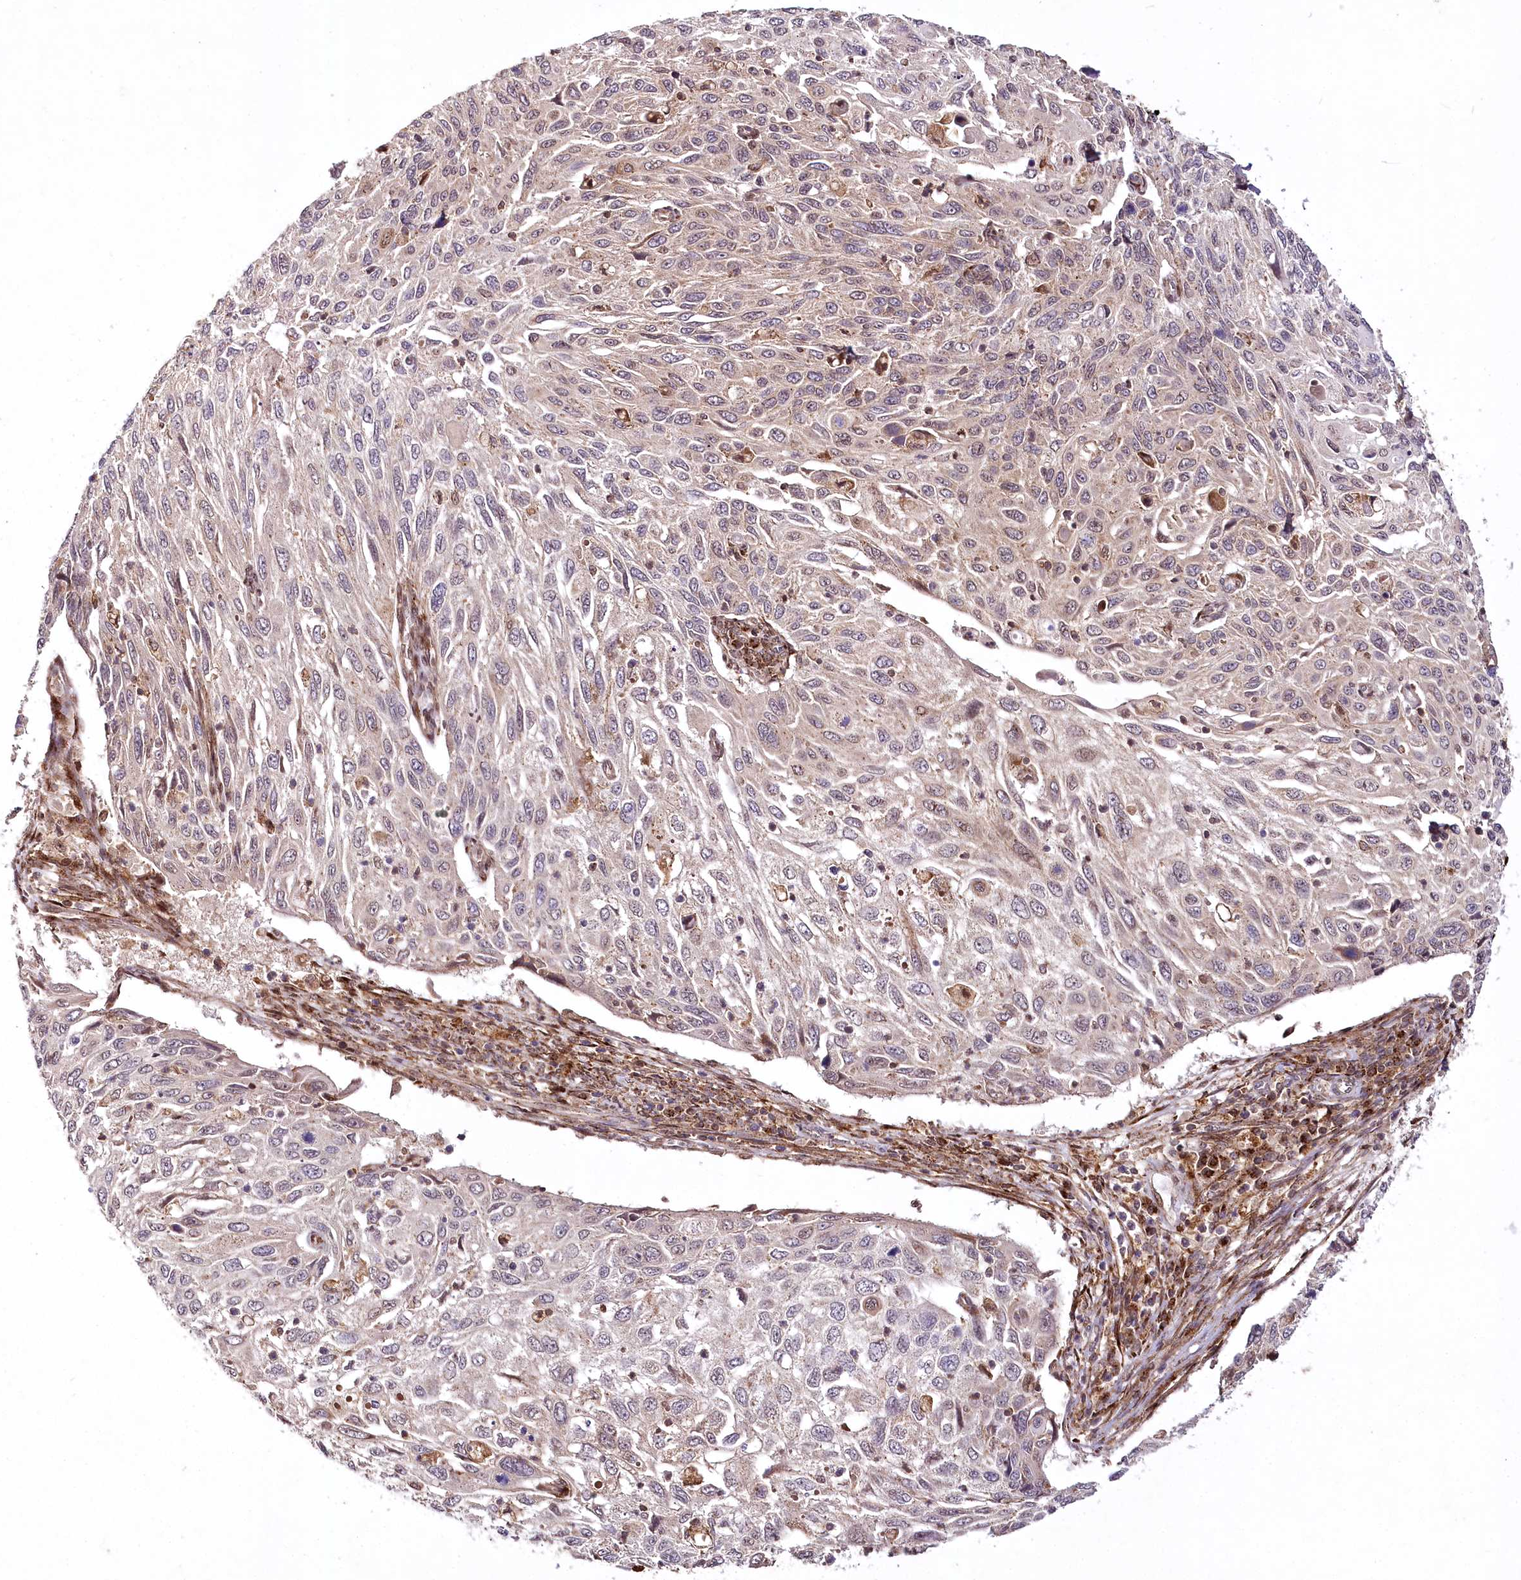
{"staining": {"intensity": "weak", "quantity": "<25%", "location": "cytoplasmic/membranous,nuclear"}, "tissue": "cervical cancer", "cell_type": "Tumor cells", "image_type": "cancer", "snomed": [{"axis": "morphology", "description": "Squamous cell carcinoma, NOS"}, {"axis": "topography", "description": "Cervix"}], "caption": "High power microscopy image of an immunohistochemistry (IHC) photomicrograph of cervical cancer (squamous cell carcinoma), revealing no significant positivity in tumor cells.", "gene": "COPG1", "patient": {"sex": "female", "age": 70}}